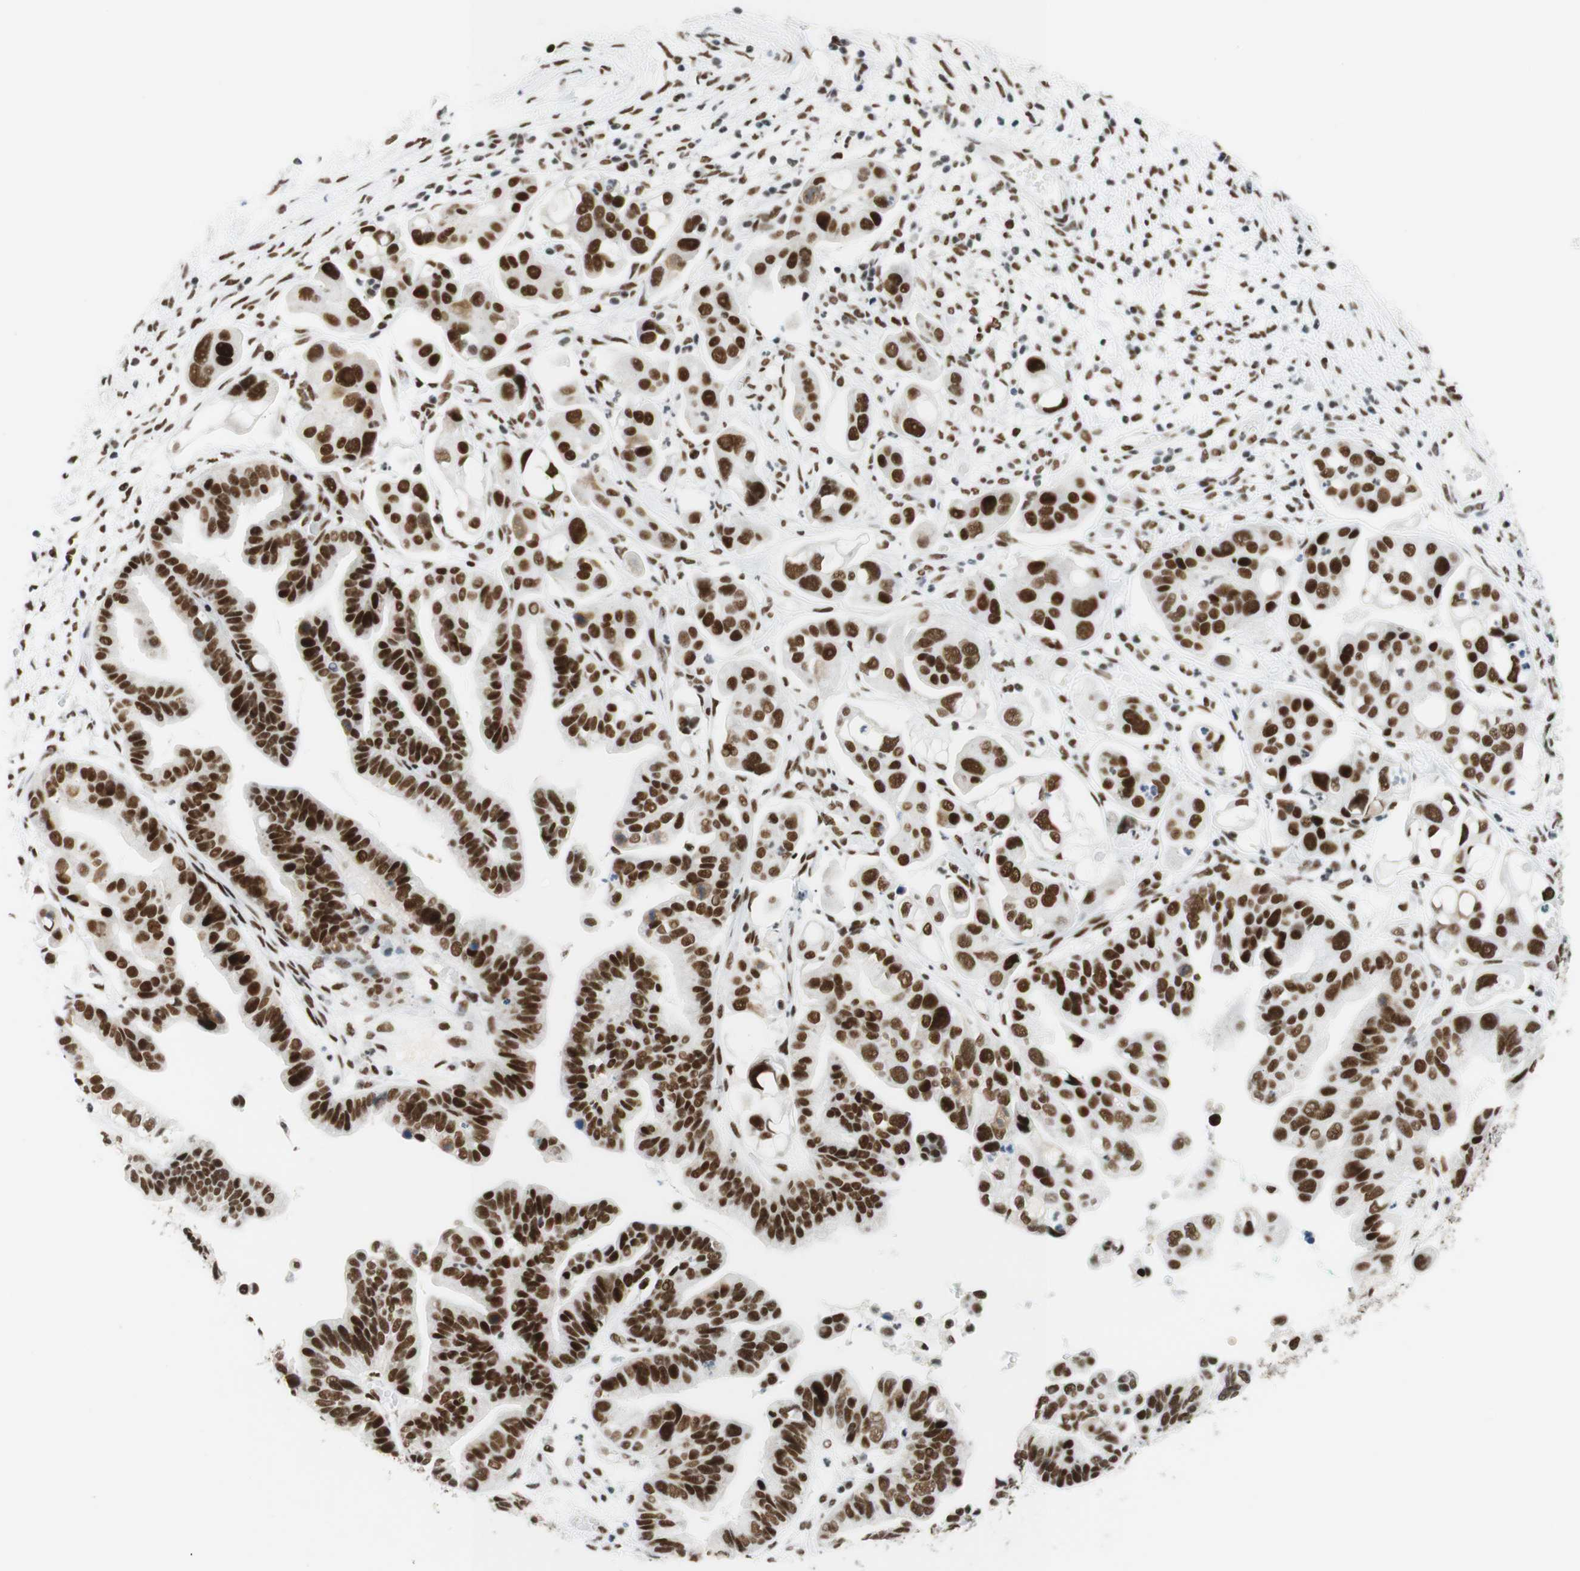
{"staining": {"intensity": "strong", "quantity": ">75%", "location": "nuclear"}, "tissue": "ovarian cancer", "cell_type": "Tumor cells", "image_type": "cancer", "snomed": [{"axis": "morphology", "description": "Cystadenocarcinoma, serous, NOS"}, {"axis": "topography", "description": "Ovary"}], "caption": "Serous cystadenocarcinoma (ovarian) was stained to show a protein in brown. There is high levels of strong nuclear positivity in about >75% of tumor cells. (DAB = brown stain, brightfield microscopy at high magnification).", "gene": "RNF20", "patient": {"sex": "female", "age": 56}}